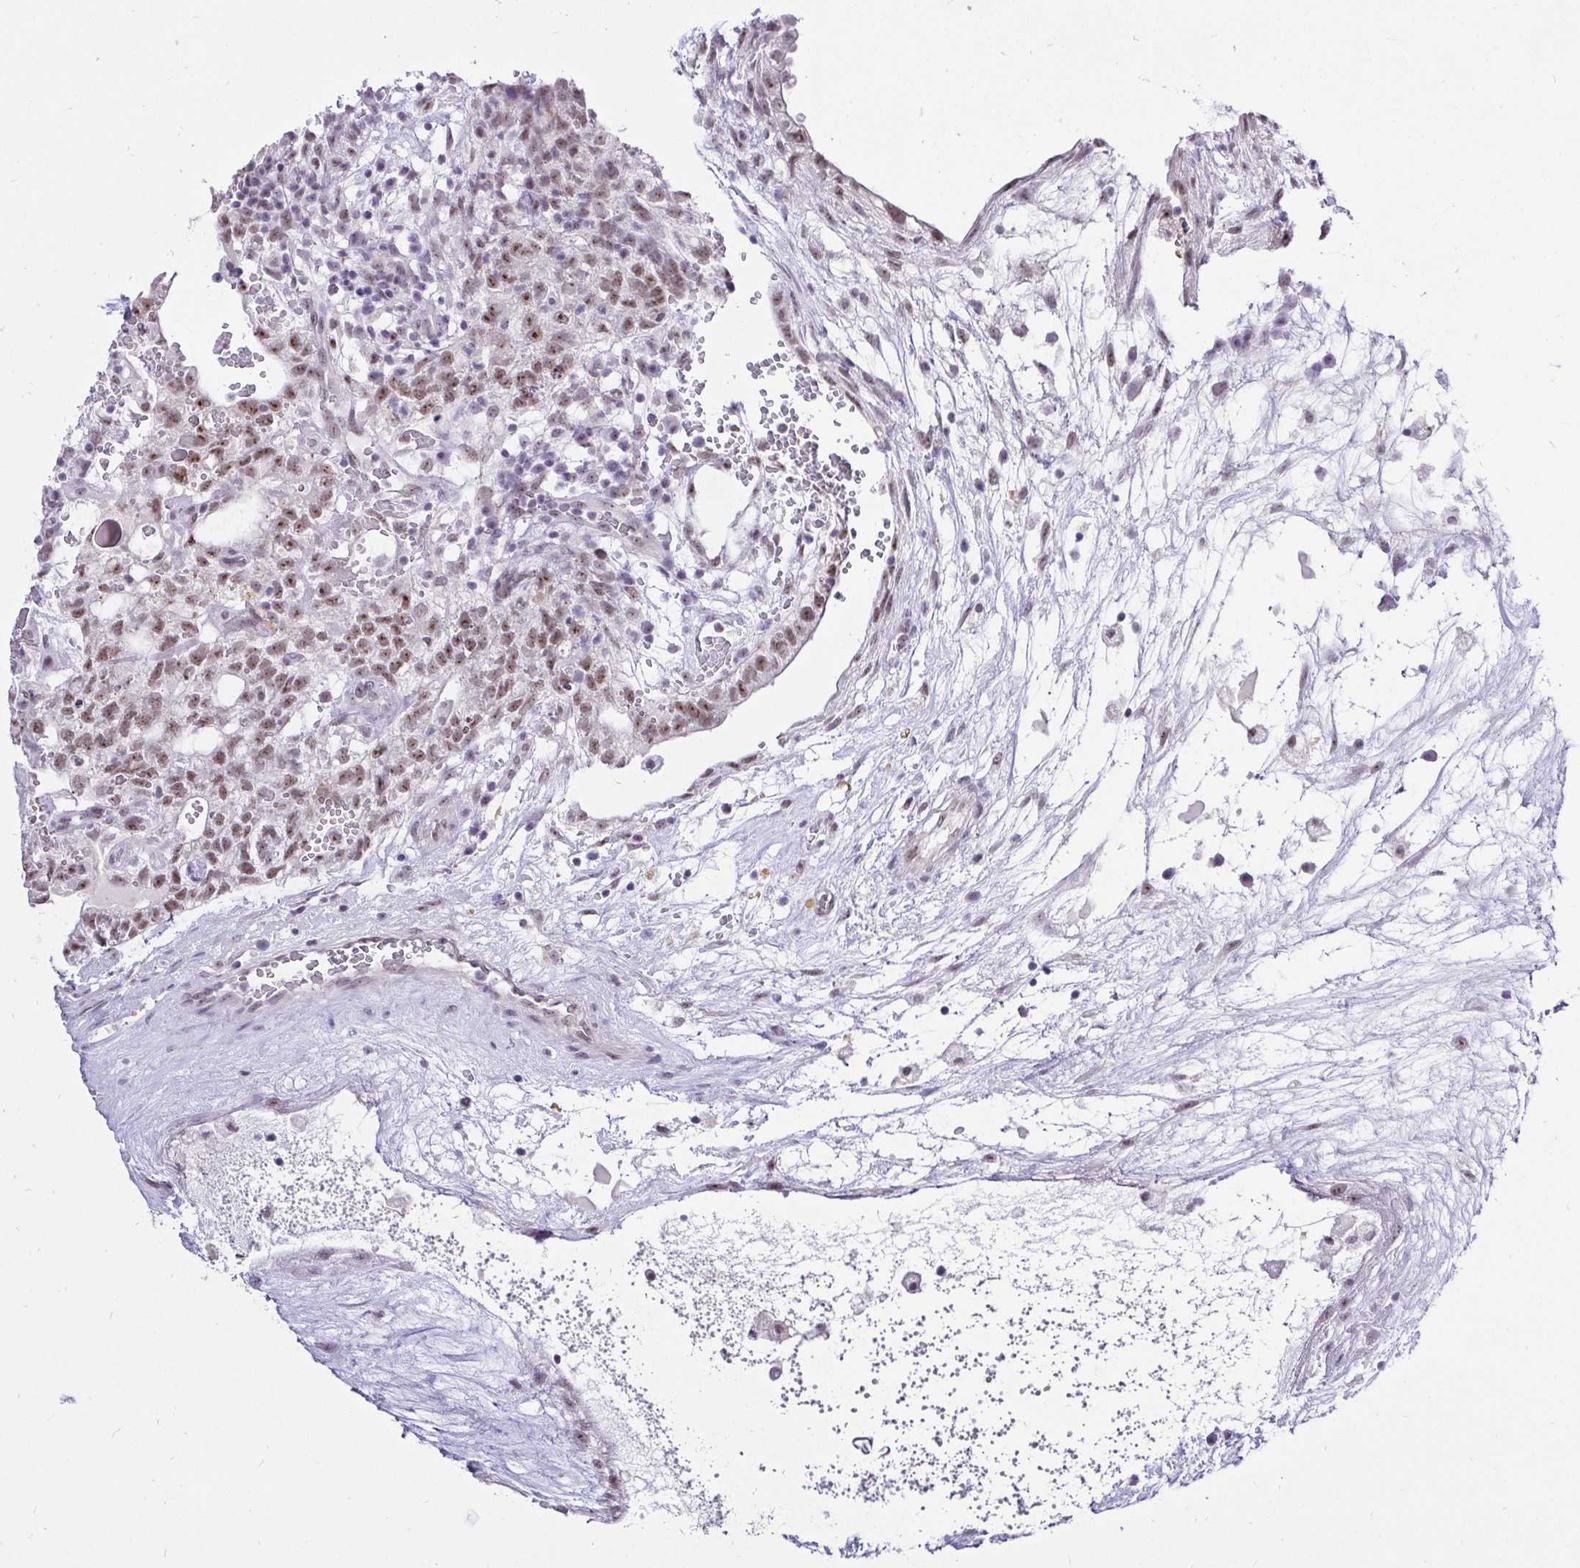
{"staining": {"intensity": "moderate", "quantity": ">75%", "location": "nuclear"}, "tissue": "testis cancer", "cell_type": "Tumor cells", "image_type": "cancer", "snomed": [{"axis": "morphology", "description": "Normal tissue, NOS"}, {"axis": "morphology", "description": "Carcinoma, Embryonal, NOS"}, {"axis": "topography", "description": "Testis"}], "caption": "Immunohistochemistry (DAB) staining of testis embryonal carcinoma reveals moderate nuclear protein expression in approximately >75% of tumor cells.", "gene": "ZNF860", "patient": {"sex": "male", "age": 32}}